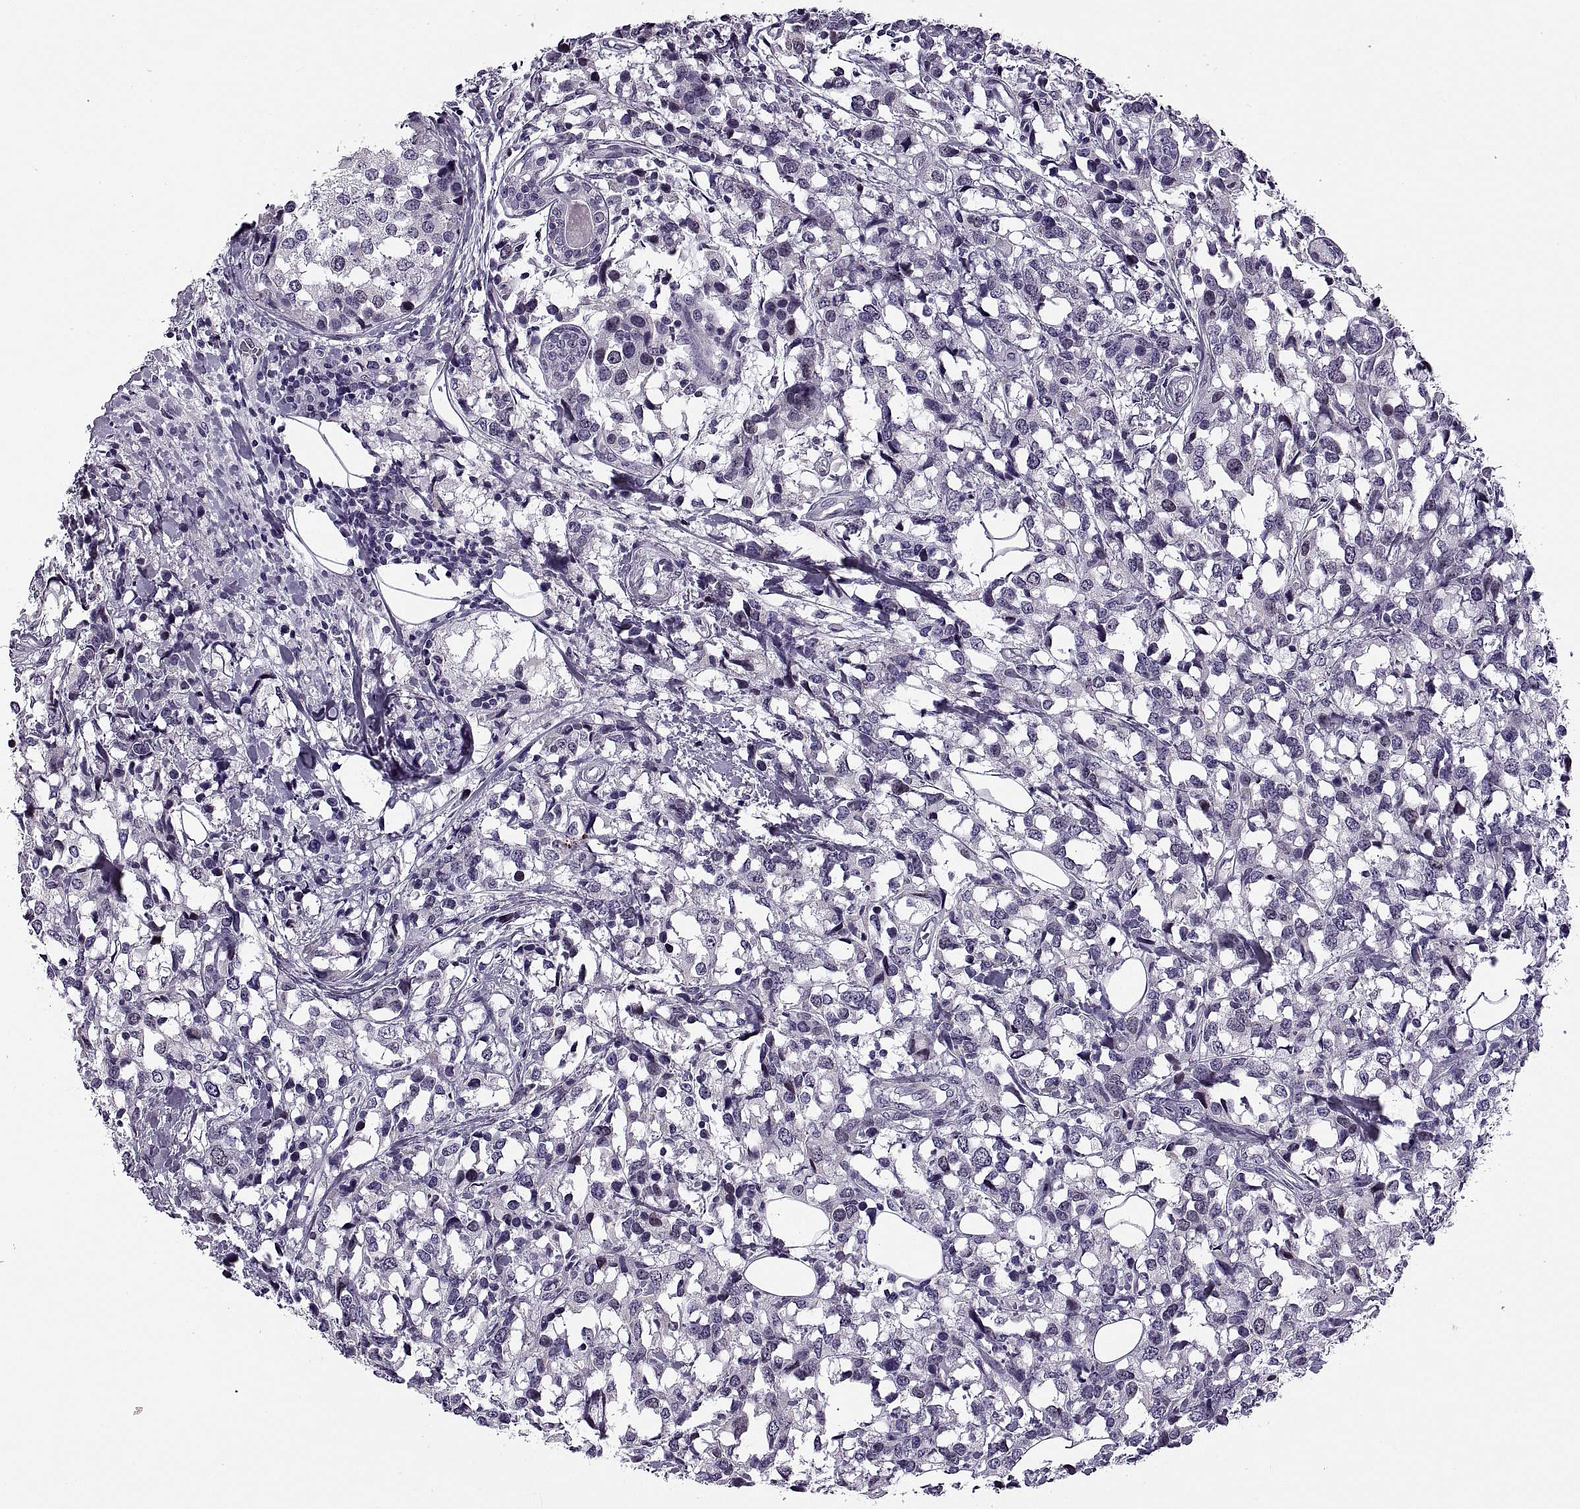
{"staining": {"intensity": "negative", "quantity": "none", "location": "none"}, "tissue": "breast cancer", "cell_type": "Tumor cells", "image_type": "cancer", "snomed": [{"axis": "morphology", "description": "Lobular carcinoma"}, {"axis": "topography", "description": "Breast"}], "caption": "DAB (3,3'-diaminobenzidine) immunohistochemical staining of human breast cancer displays no significant positivity in tumor cells.", "gene": "MAGEB1", "patient": {"sex": "female", "age": 59}}